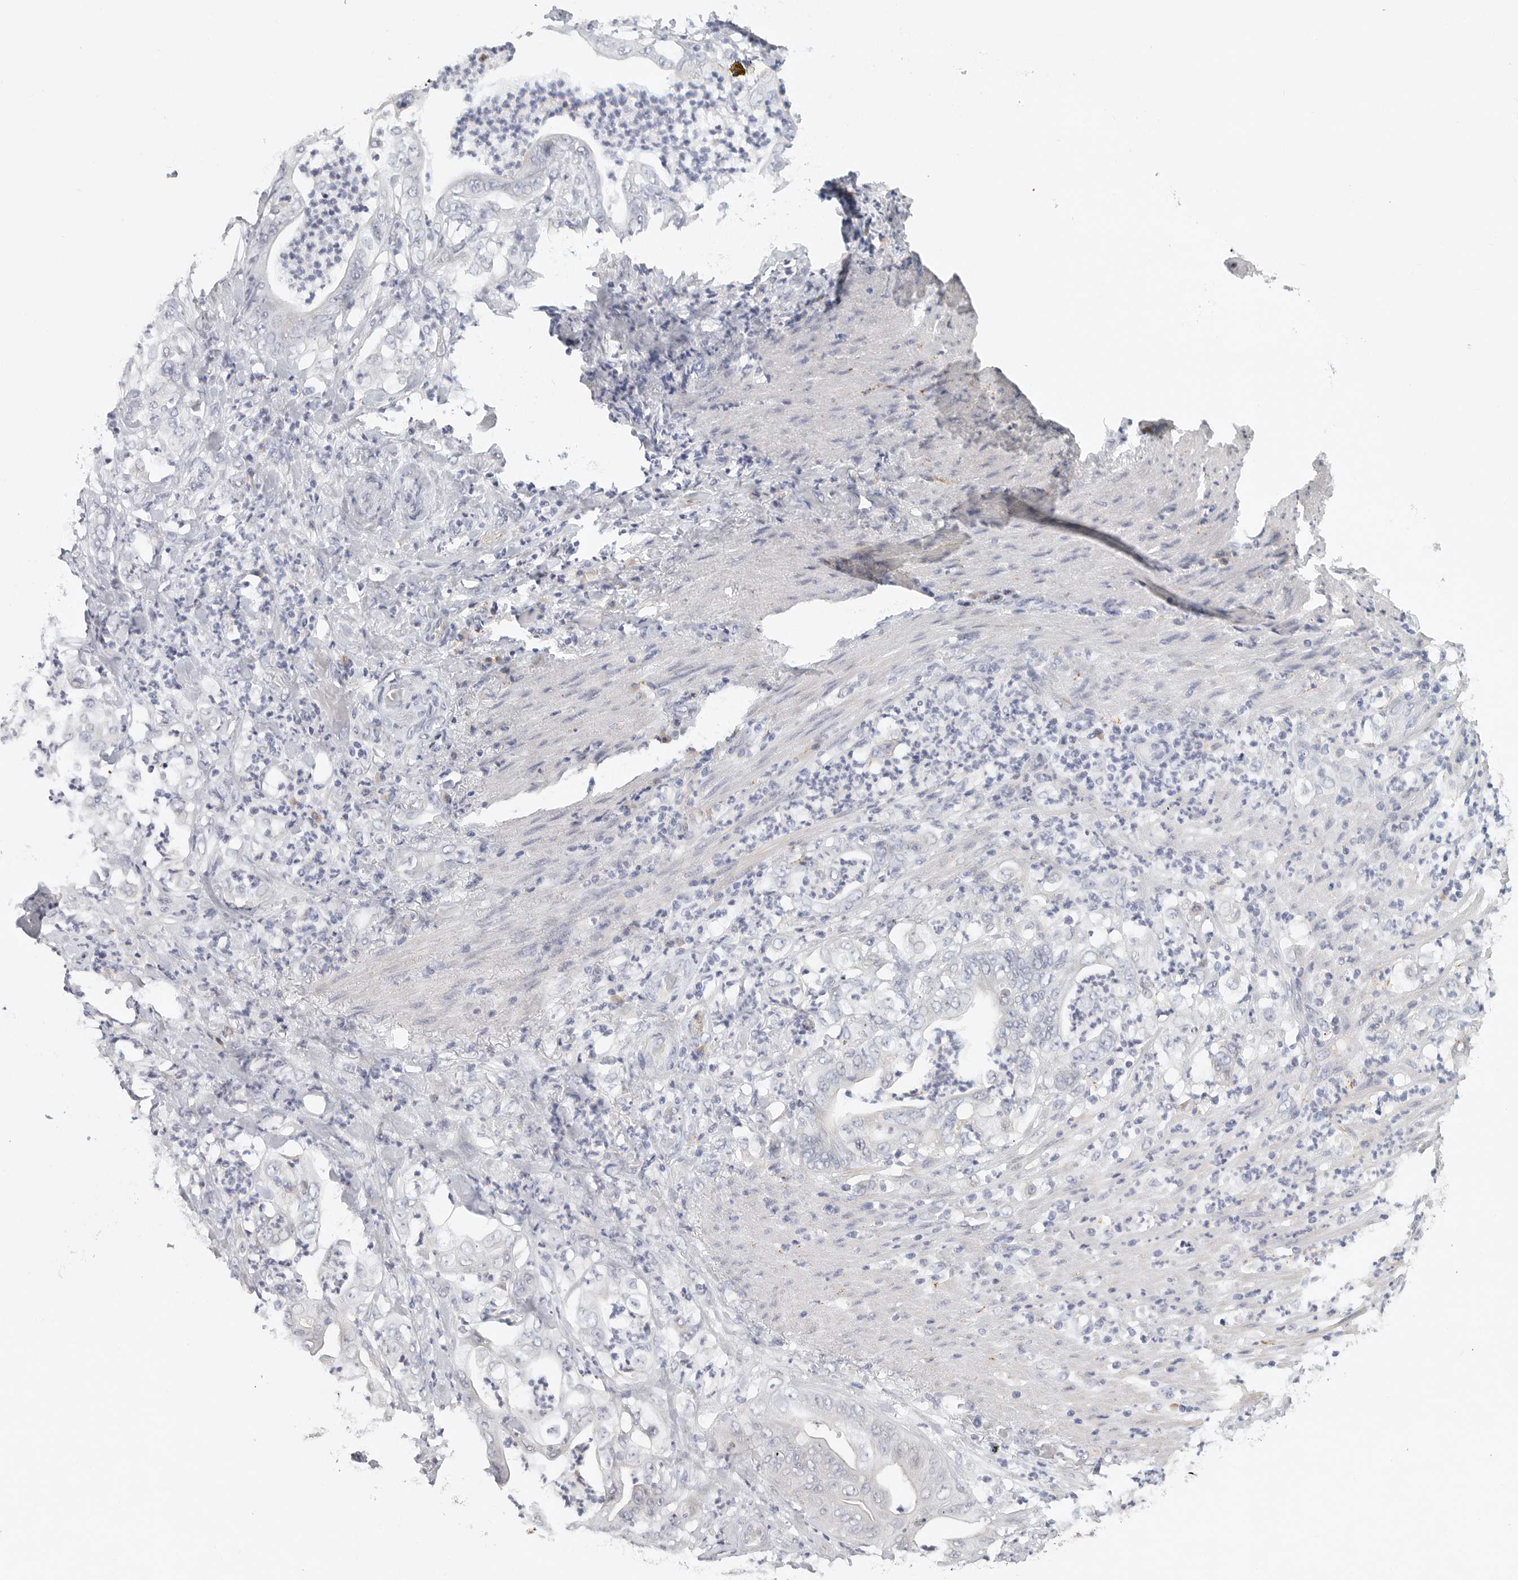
{"staining": {"intensity": "negative", "quantity": "none", "location": "none"}, "tissue": "stomach cancer", "cell_type": "Tumor cells", "image_type": "cancer", "snomed": [{"axis": "morphology", "description": "Adenocarcinoma, NOS"}, {"axis": "topography", "description": "Stomach"}], "caption": "Photomicrograph shows no protein staining in tumor cells of adenocarcinoma (stomach) tissue.", "gene": "PAM", "patient": {"sex": "female", "age": 73}}